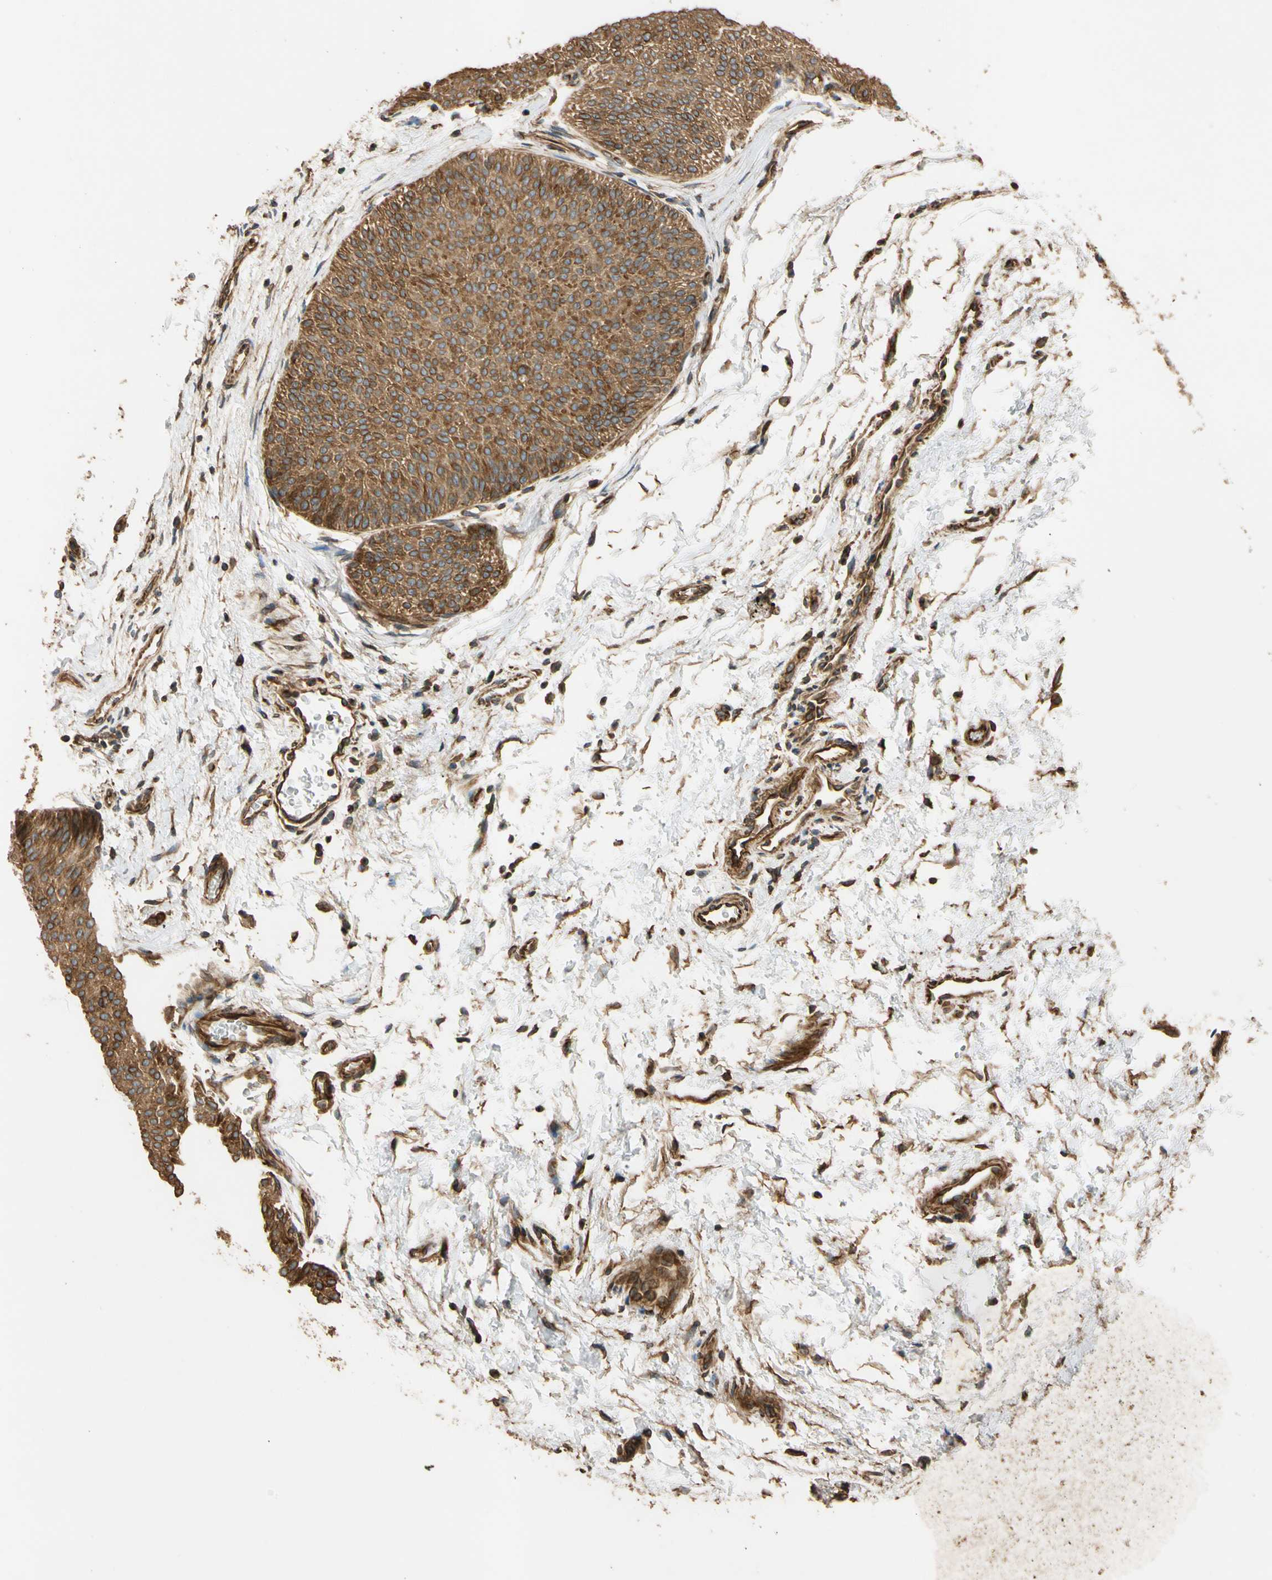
{"staining": {"intensity": "strong", "quantity": ">75%", "location": "cytoplasmic/membranous"}, "tissue": "urothelial cancer", "cell_type": "Tumor cells", "image_type": "cancer", "snomed": [{"axis": "morphology", "description": "Urothelial carcinoma, Low grade"}, {"axis": "topography", "description": "Urinary bladder"}], "caption": "Protein staining of urothelial carcinoma (low-grade) tissue demonstrates strong cytoplasmic/membranous positivity in approximately >75% of tumor cells.", "gene": "MGRN1", "patient": {"sex": "female", "age": 60}}